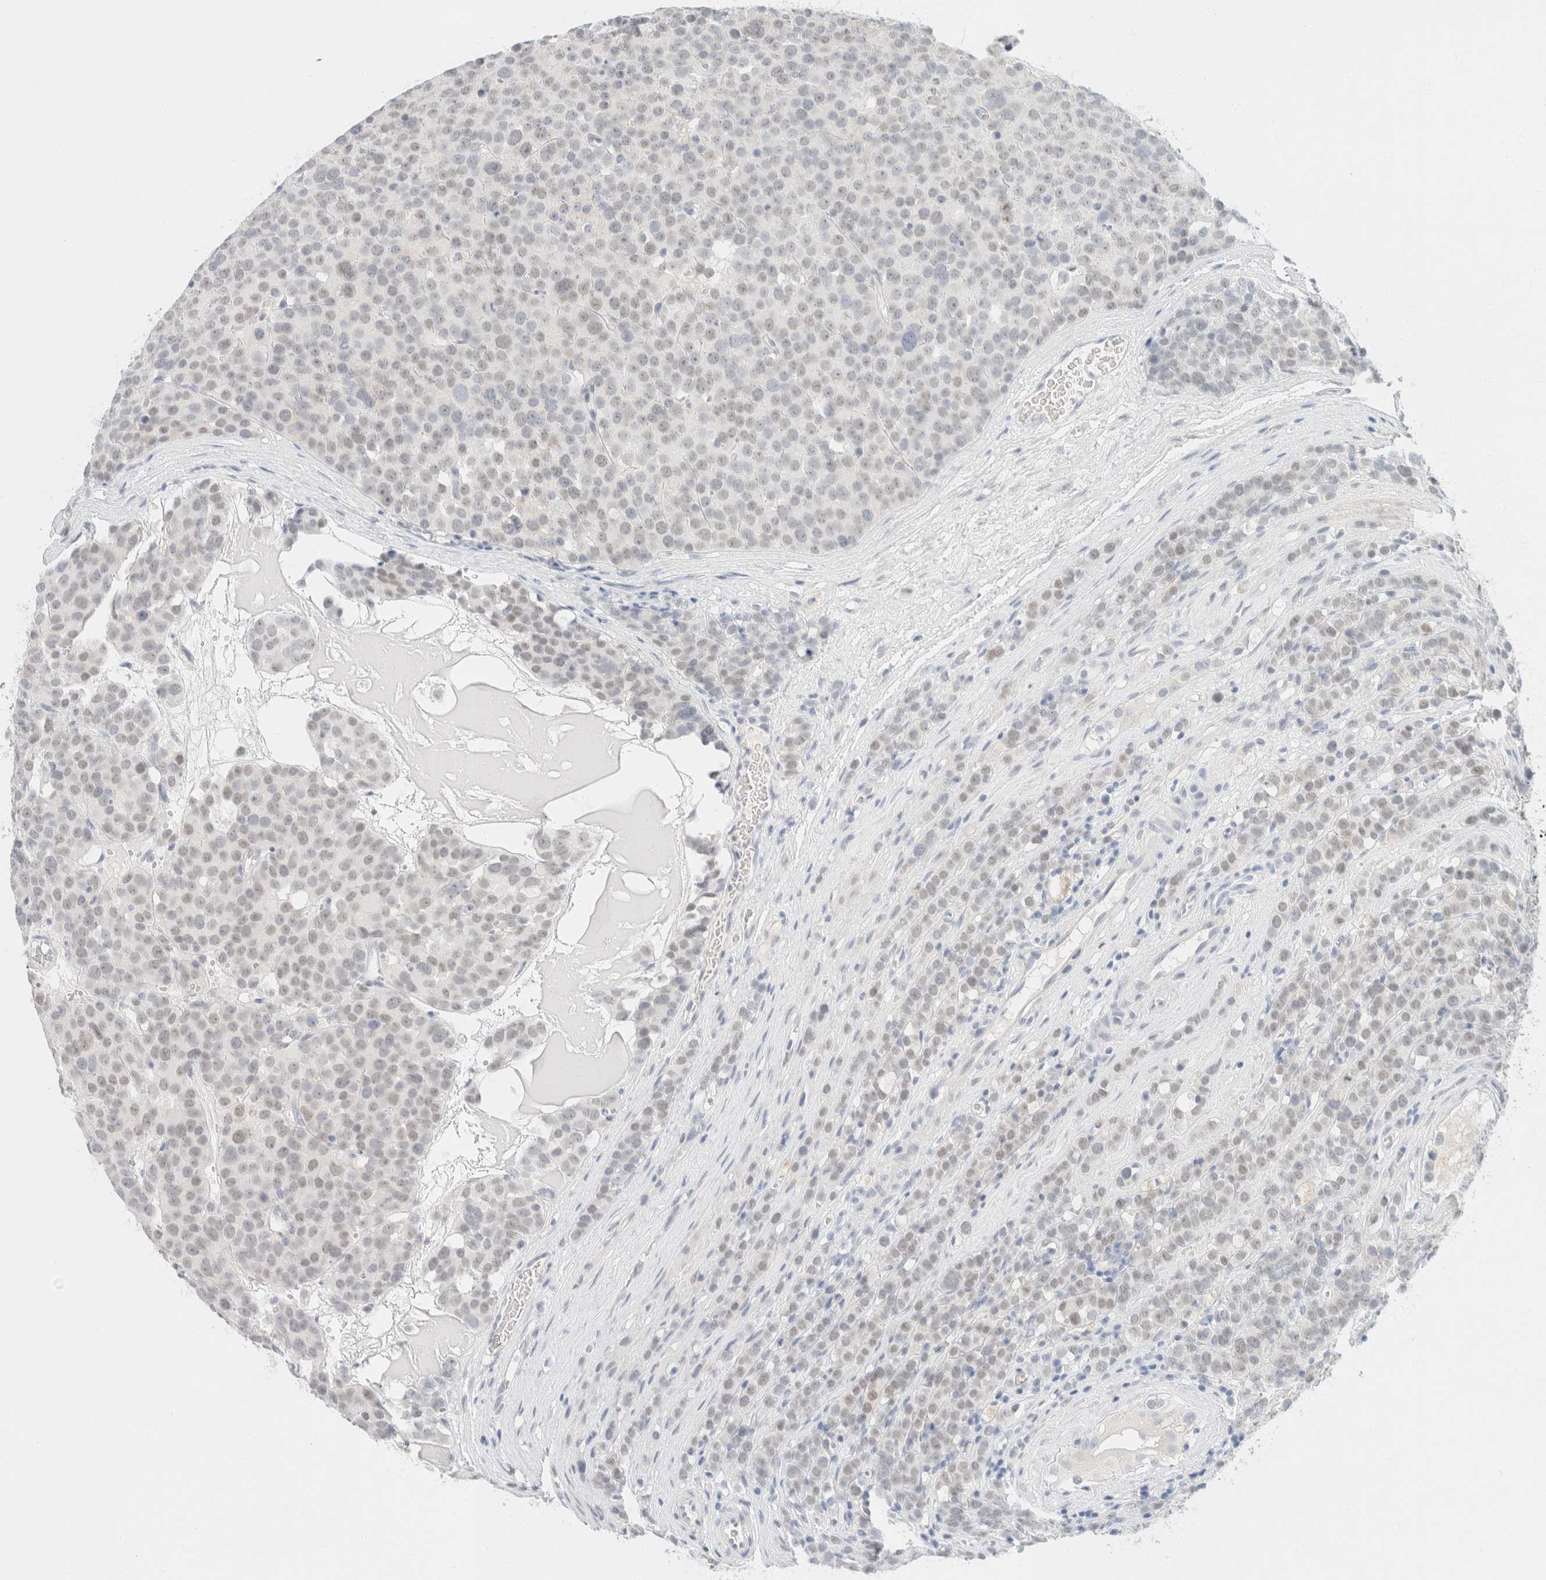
{"staining": {"intensity": "weak", "quantity": "<25%", "location": "nuclear"}, "tissue": "testis cancer", "cell_type": "Tumor cells", "image_type": "cancer", "snomed": [{"axis": "morphology", "description": "Seminoma, NOS"}, {"axis": "topography", "description": "Testis"}], "caption": "A high-resolution histopathology image shows immunohistochemistry staining of testis seminoma, which displays no significant expression in tumor cells. The staining is performed using DAB brown chromogen with nuclei counter-stained in using hematoxylin.", "gene": "KRT20", "patient": {"sex": "male", "age": 71}}